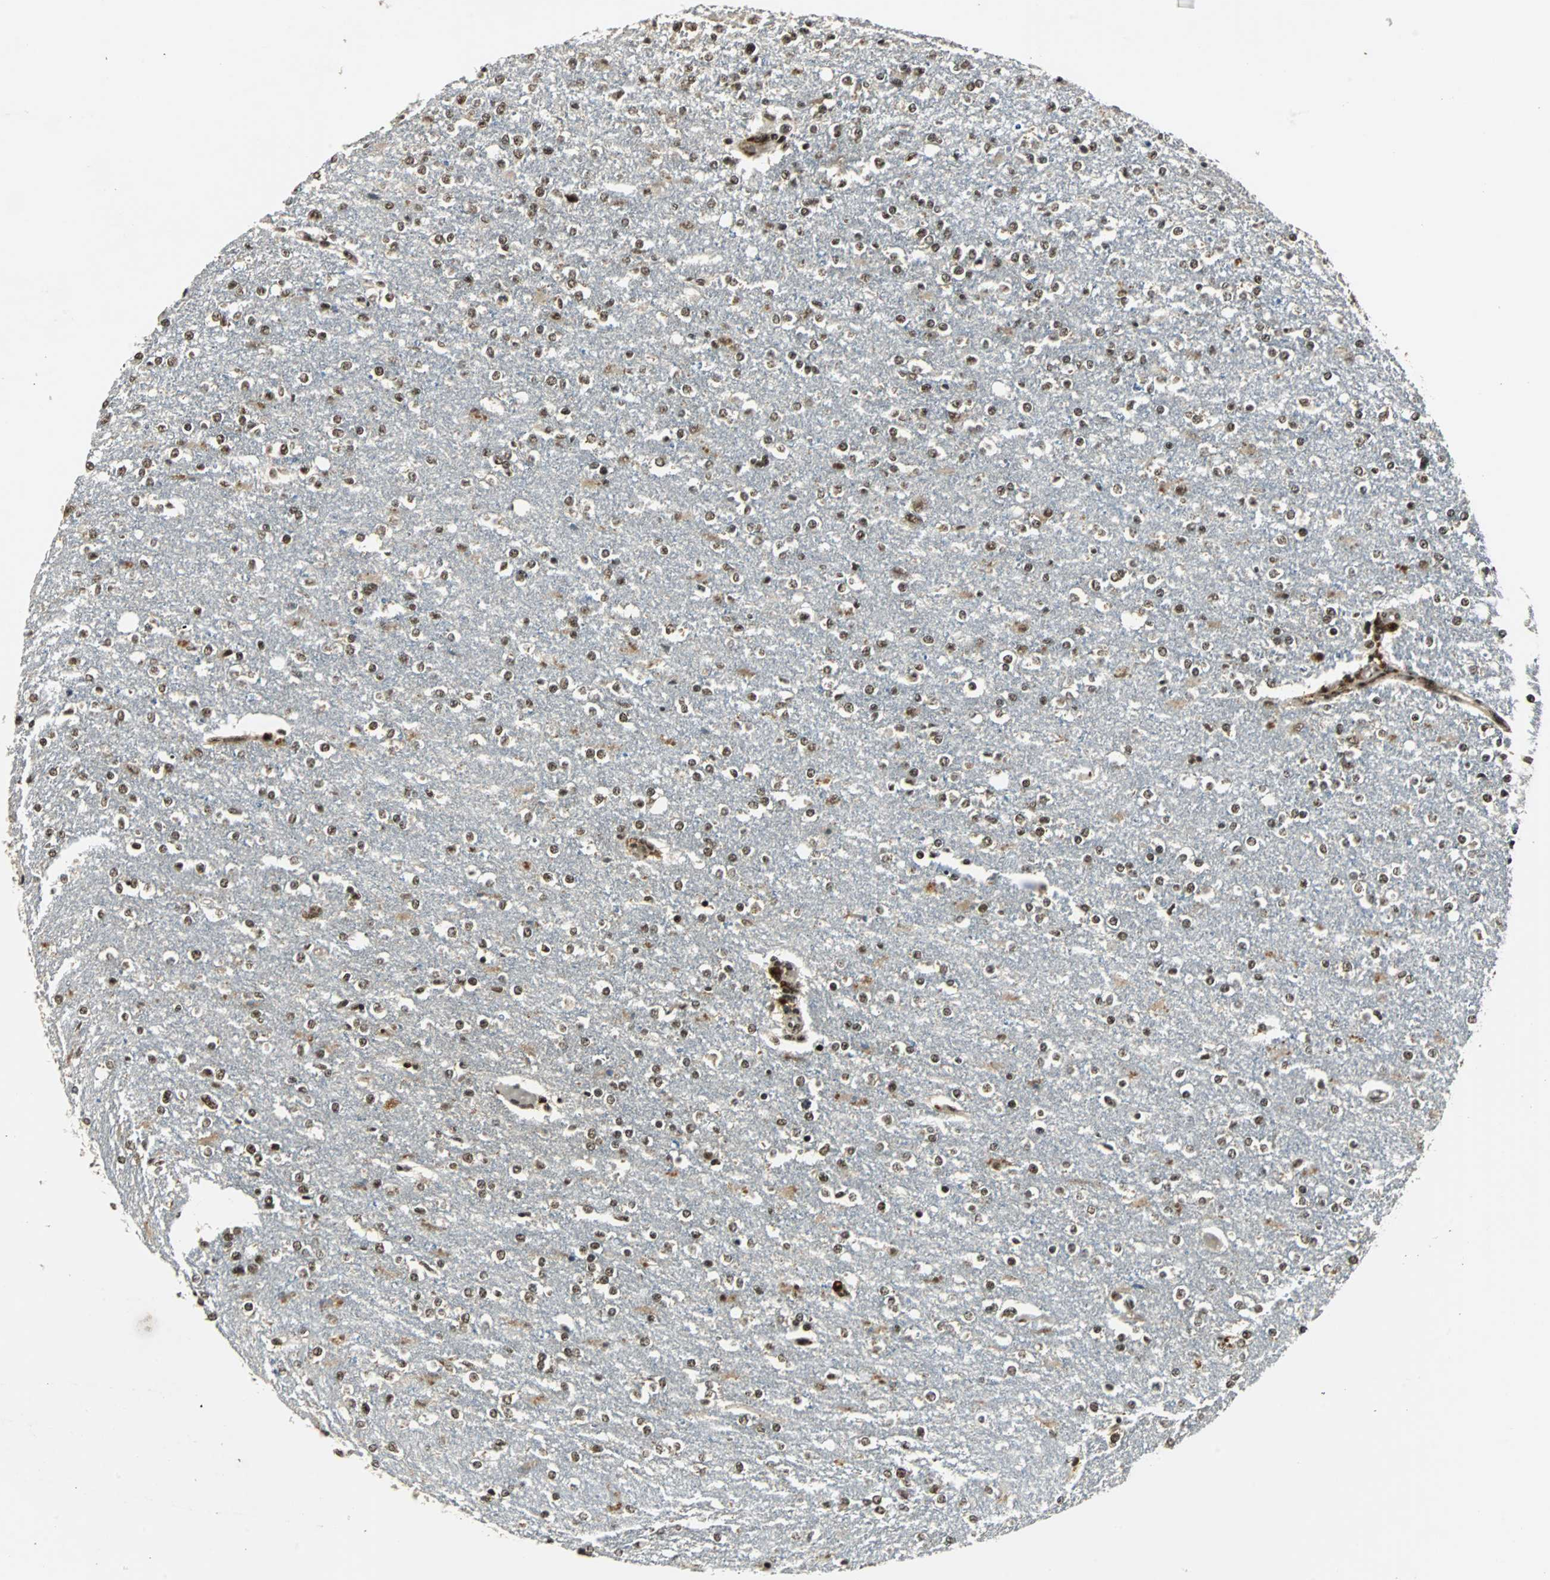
{"staining": {"intensity": "strong", "quantity": ">75%", "location": "nuclear"}, "tissue": "glioma", "cell_type": "Tumor cells", "image_type": "cancer", "snomed": [{"axis": "morphology", "description": "Glioma, malignant, High grade"}, {"axis": "topography", "description": "Cerebral cortex"}], "caption": "Protein analysis of high-grade glioma (malignant) tissue shows strong nuclear positivity in approximately >75% of tumor cells. The protein is shown in brown color, while the nuclei are stained blue.", "gene": "TAF5", "patient": {"sex": "male", "age": 76}}